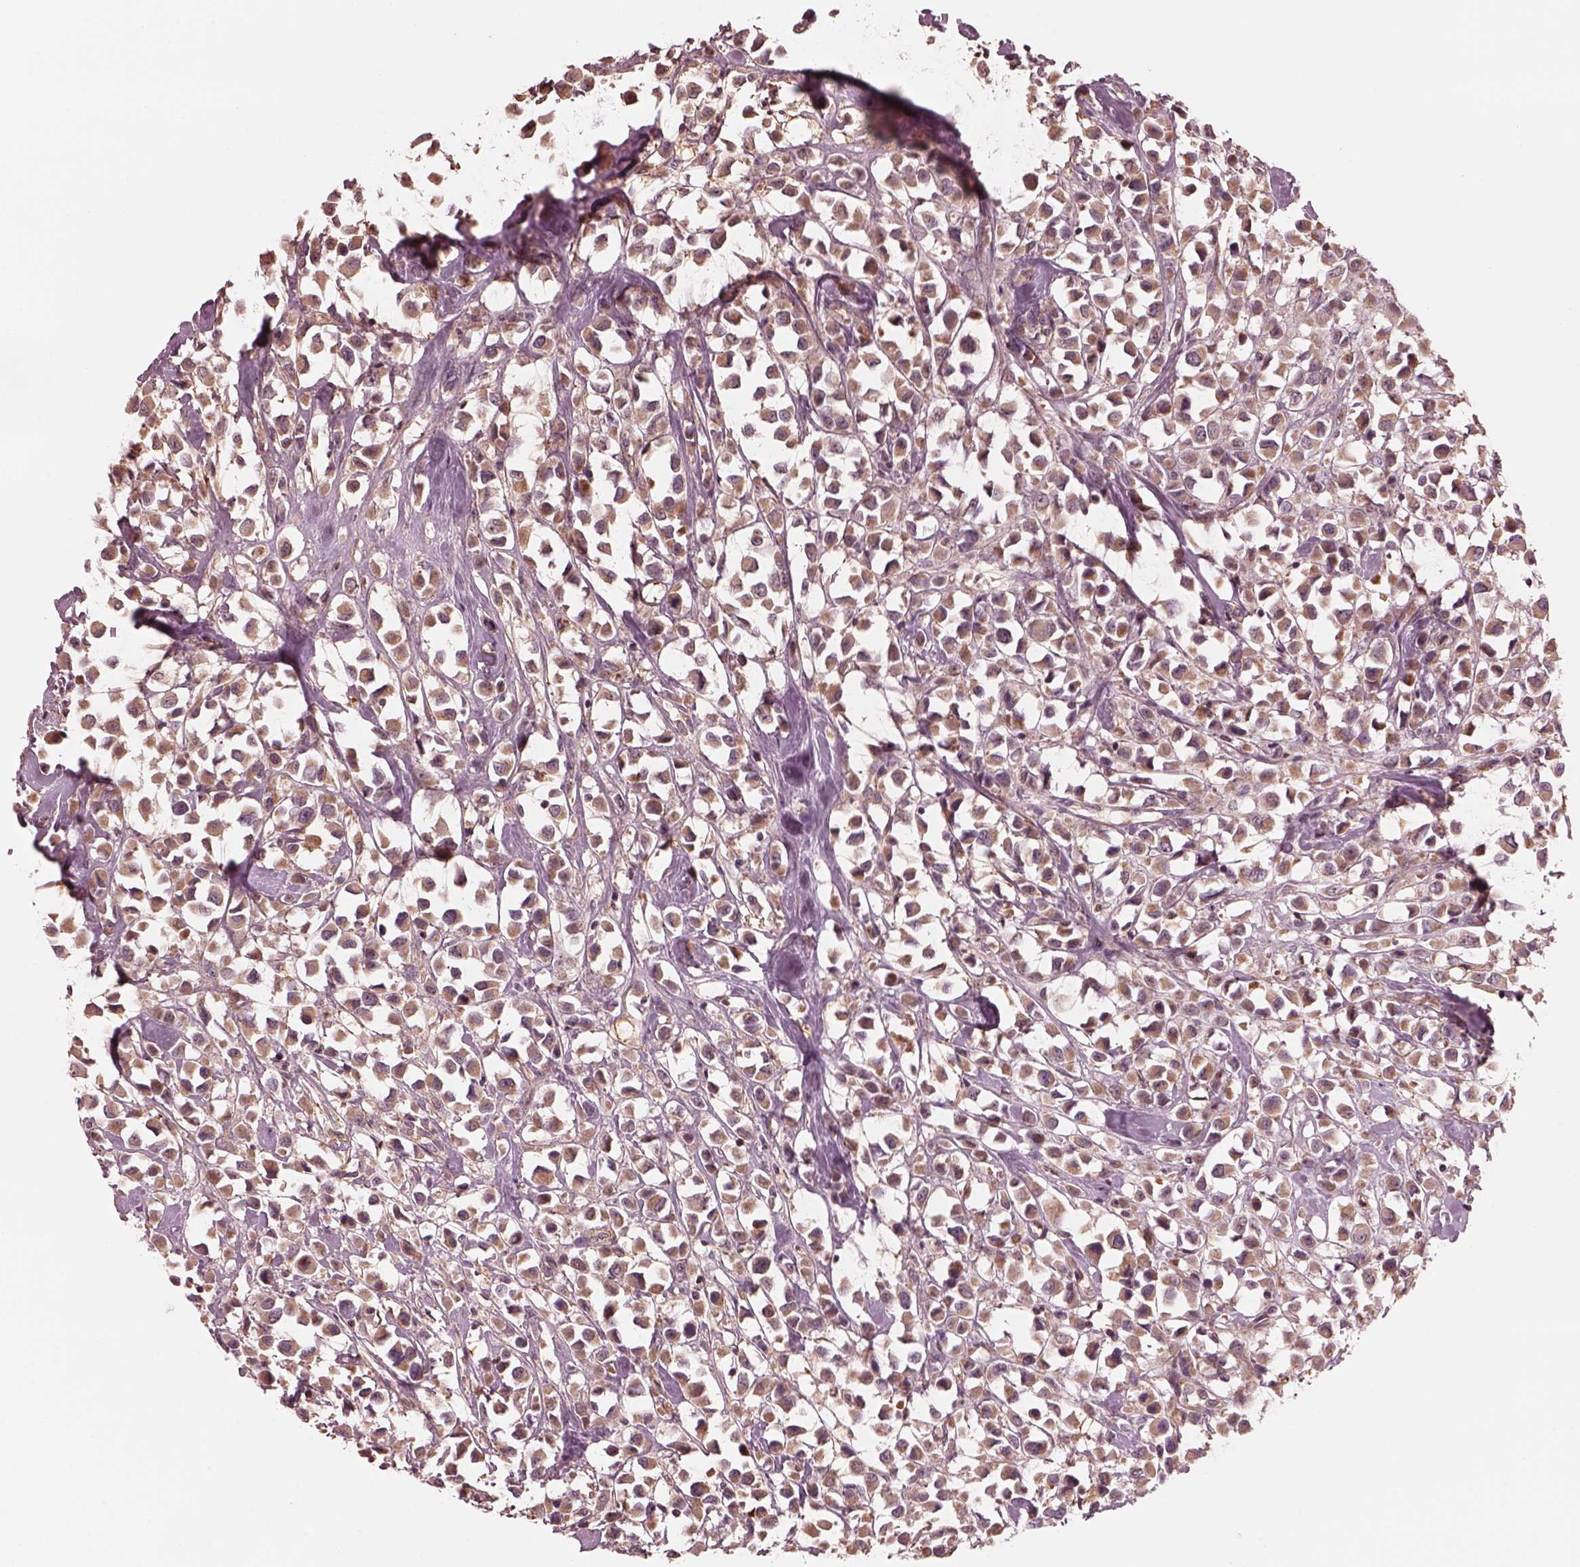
{"staining": {"intensity": "moderate", "quantity": ">75%", "location": "cytoplasmic/membranous"}, "tissue": "breast cancer", "cell_type": "Tumor cells", "image_type": "cancer", "snomed": [{"axis": "morphology", "description": "Duct carcinoma"}, {"axis": "topography", "description": "Breast"}], "caption": "High-power microscopy captured an IHC photomicrograph of breast cancer (intraductal carcinoma), revealing moderate cytoplasmic/membranous expression in about >75% of tumor cells.", "gene": "STK33", "patient": {"sex": "female", "age": 61}}